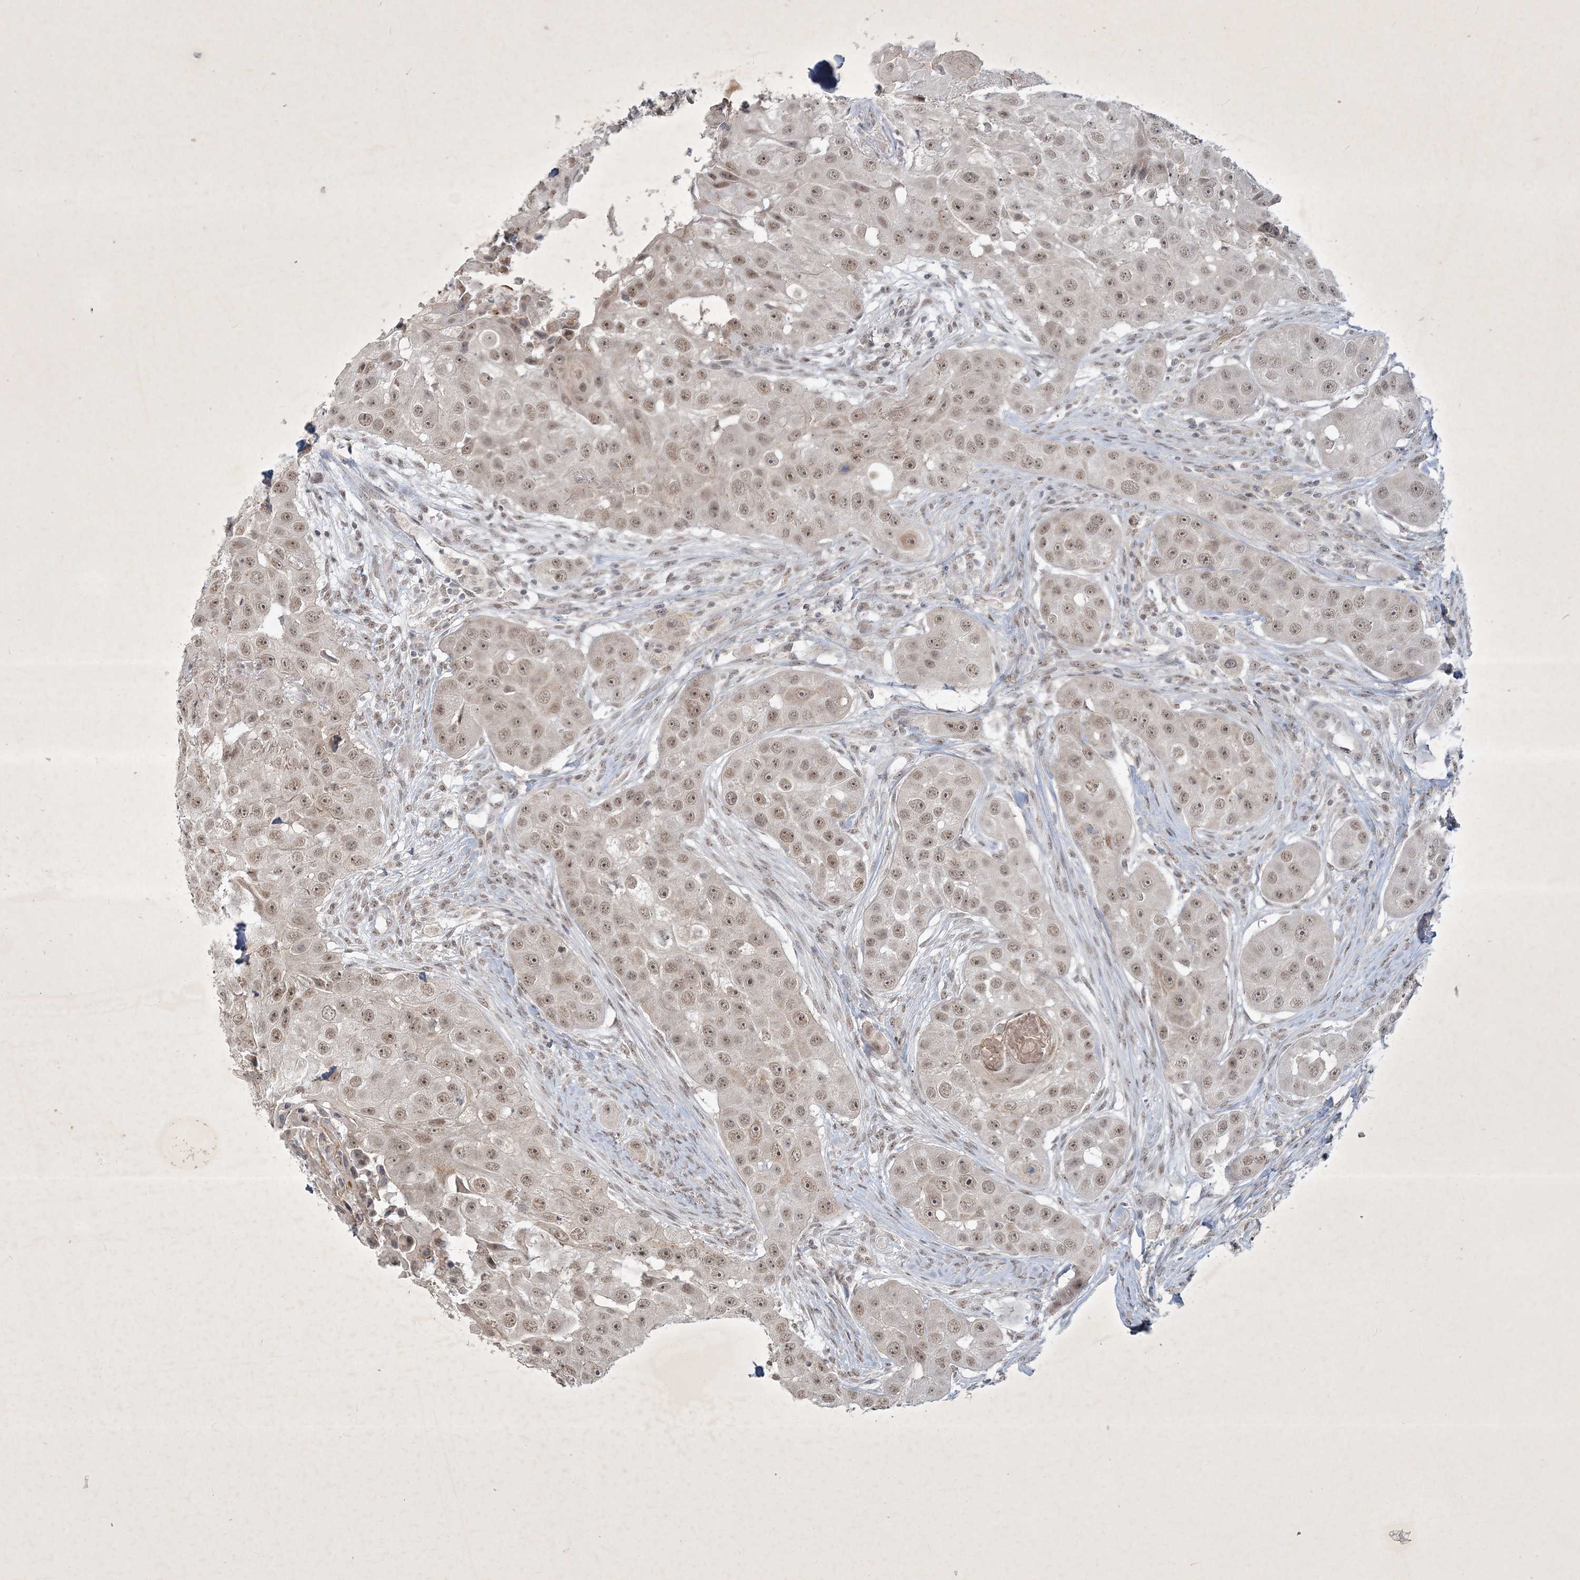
{"staining": {"intensity": "weak", "quantity": ">75%", "location": "nuclear"}, "tissue": "head and neck cancer", "cell_type": "Tumor cells", "image_type": "cancer", "snomed": [{"axis": "morphology", "description": "Normal tissue, NOS"}, {"axis": "morphology", "description": "Squamous cell carcinoma, NOS"}, {"axis": "topography", "description": "Skeletal muscle"}, {"axis": "topography", "description": "Head-Neck"}], "caption": "Immunohistochemistry photomicrograph of human head and neck cancer (squamous cell carcinoma) stained for a protein (brown), which exhibits low levels of weak nuclear expression in about >75% of tumor cells.", "gene": "ZBTB9", "patient": {"sex": "male", "age": 51}}